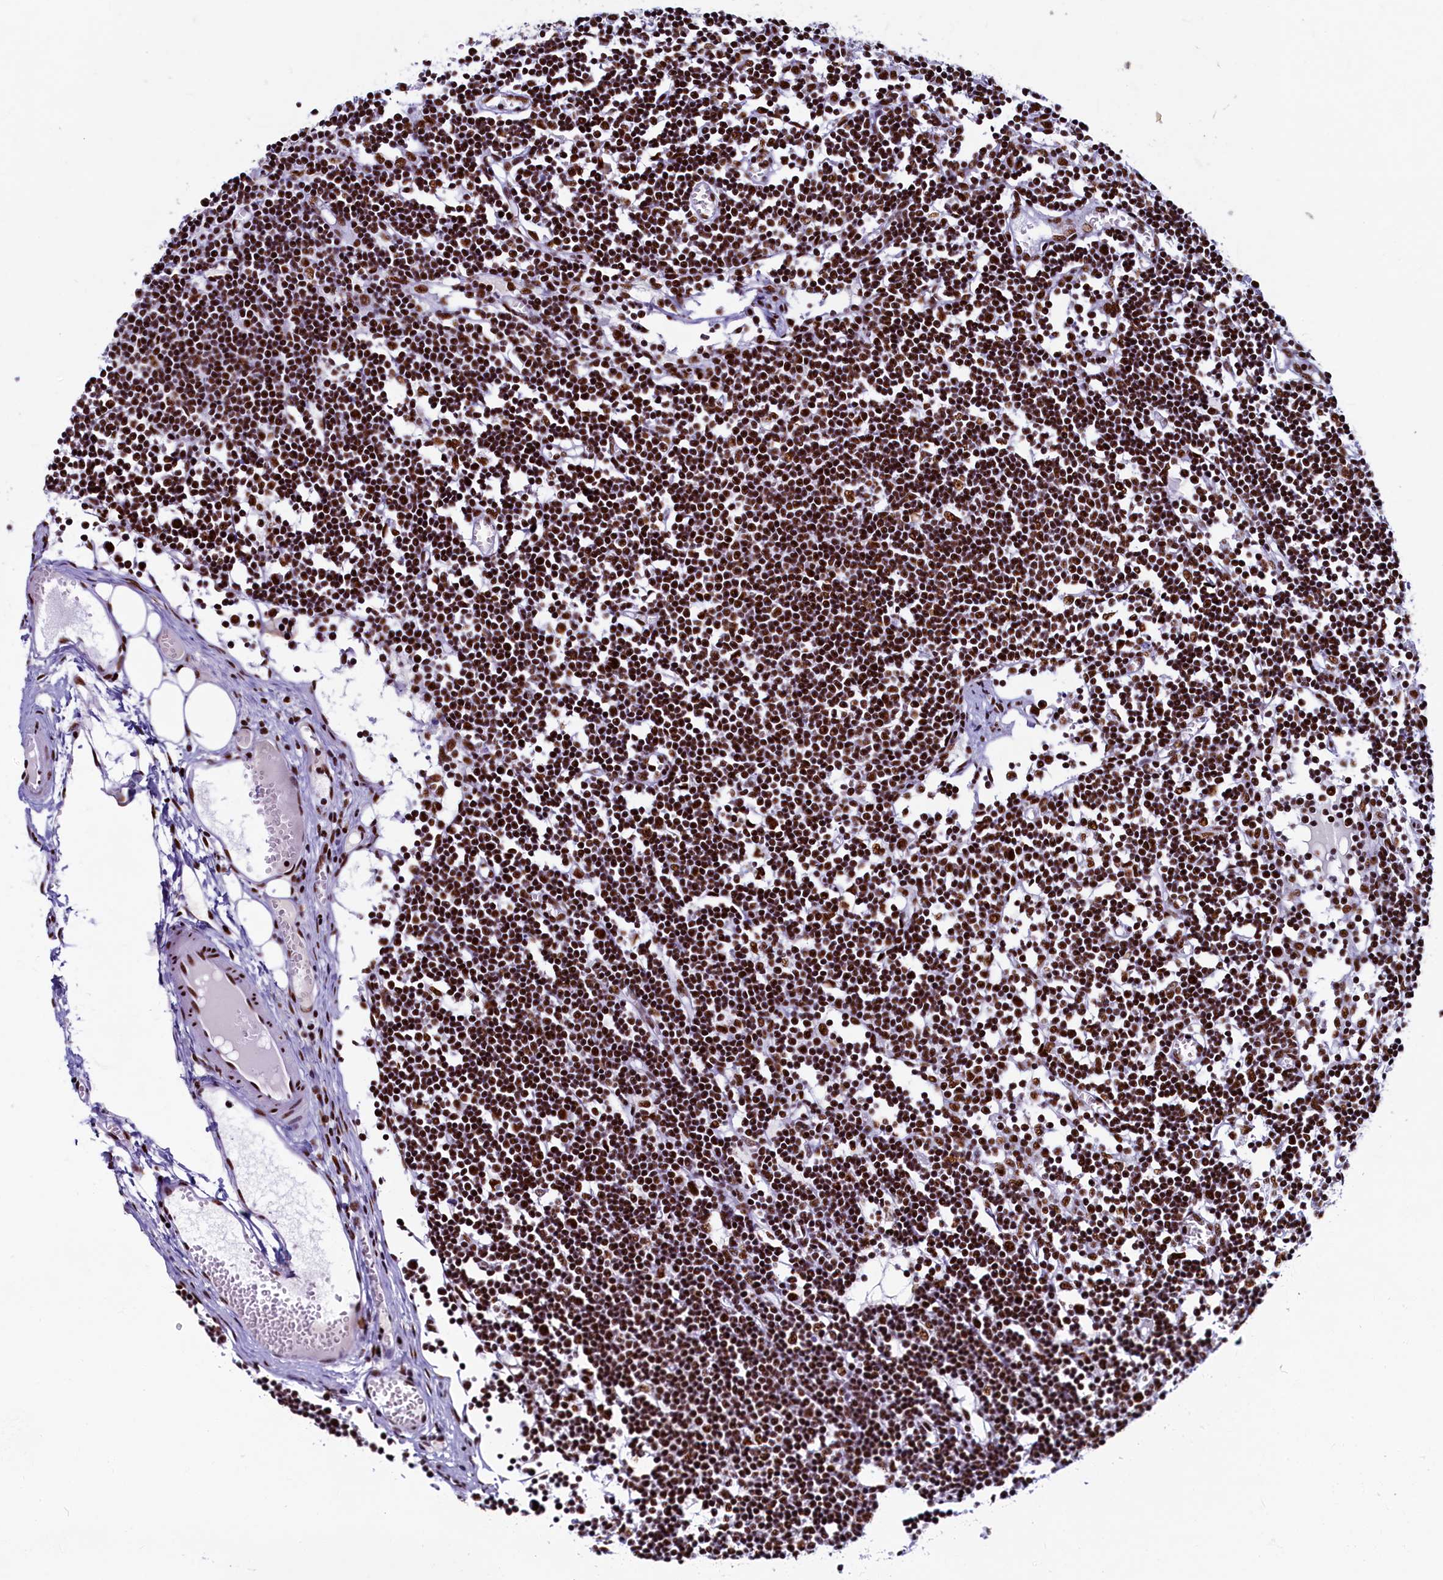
{"staining": {"intensity": "strong", "quantity": ">75%", "location": "nuclear"}, "tissue": "lymph node", "cell_type": "Germinal center cells", "image_type": "normal", "snomed": [{"axis": "morphology", "description": "Normal tissue, NOS"}, {"axis": "topography", "description": "Lymph node"}], "caption": "Germinal center cells display strong nuclear positivity in about >75% of cells in benign lymph node. (IHC, brightfield microscopy, high magnification).", "gene": "SRRM2", "patient": {"sex": "female", "age": 11}}